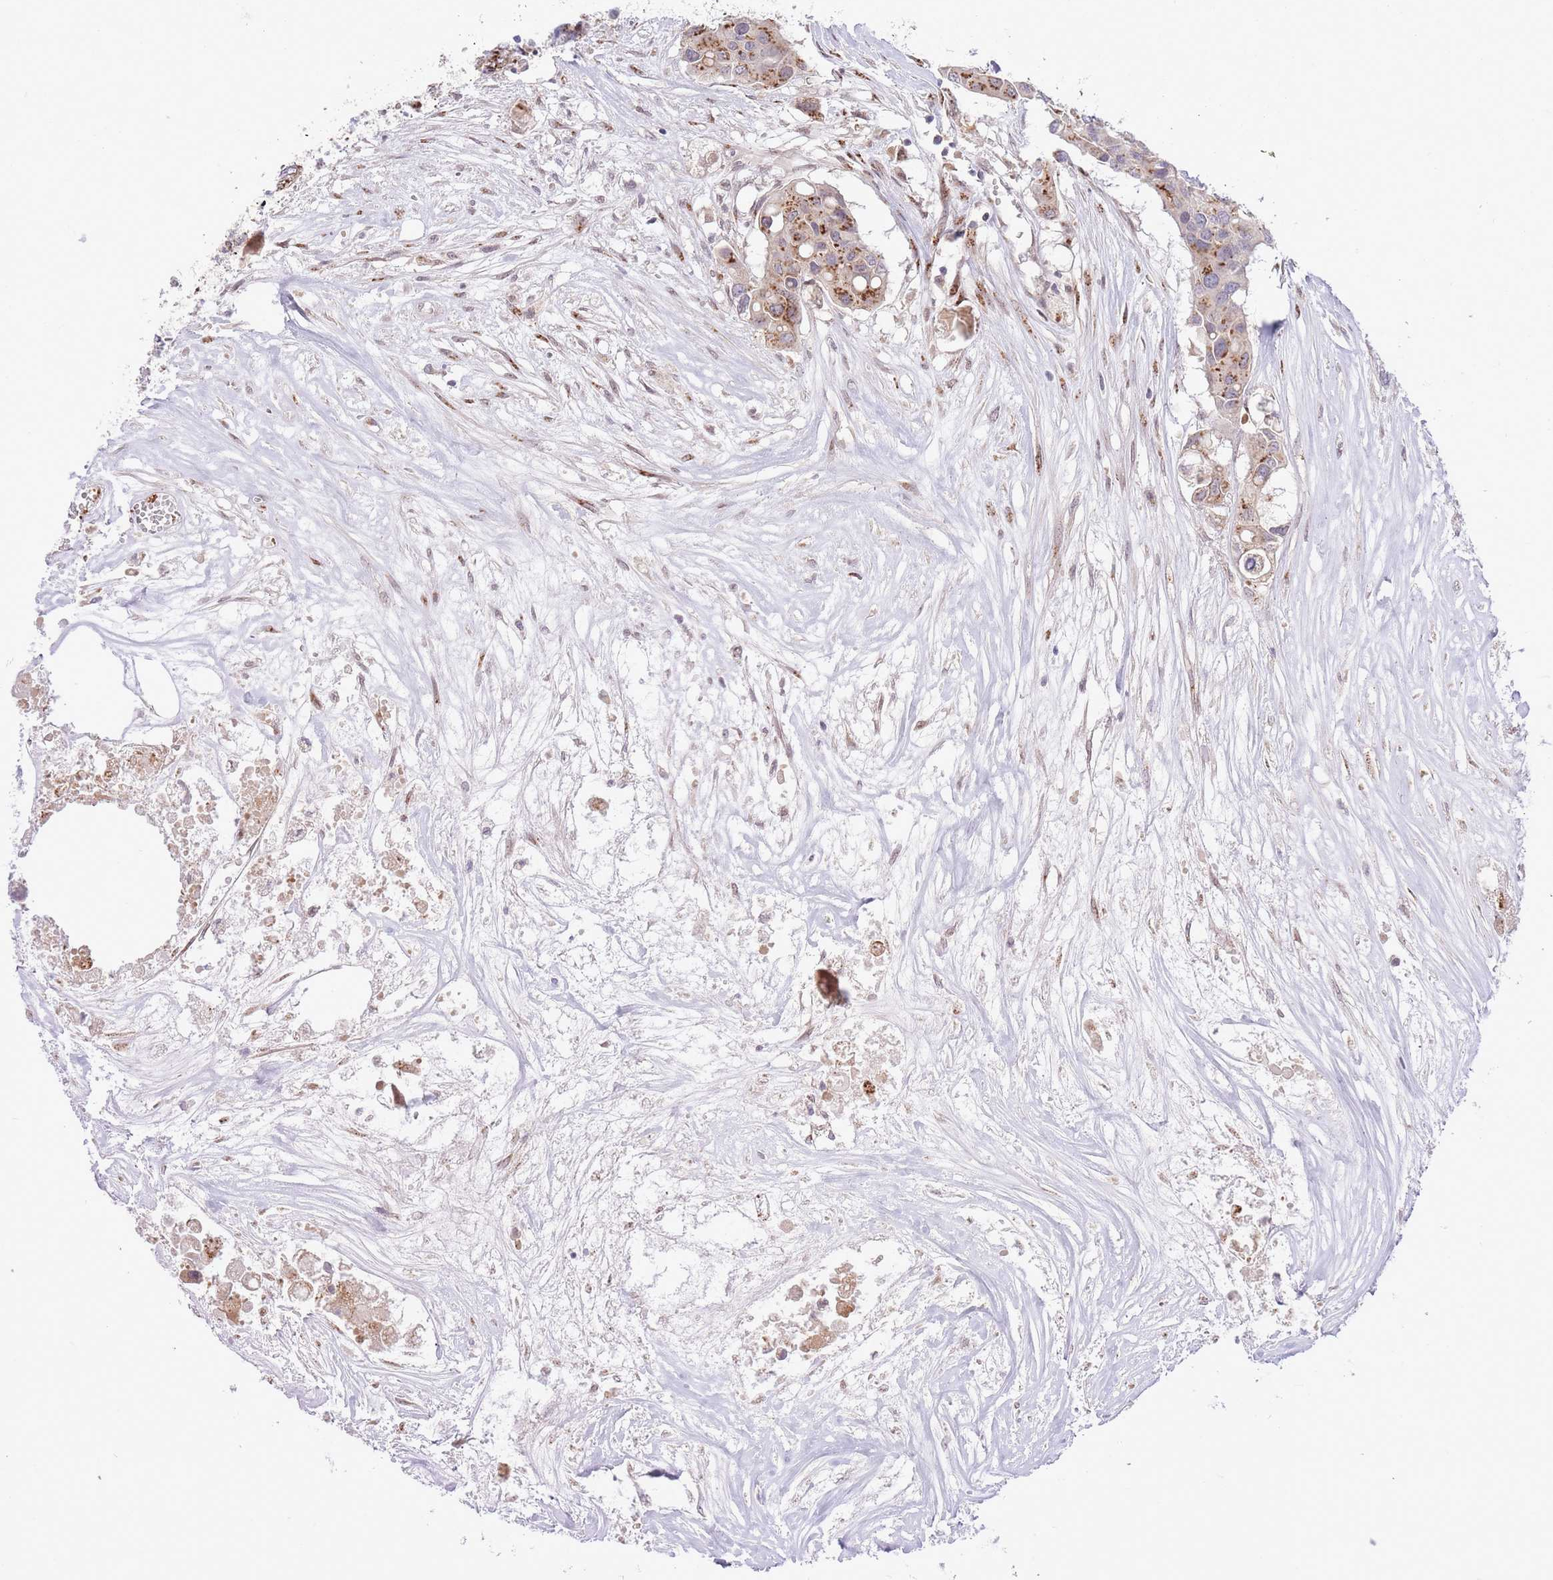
{"staining": {"intensity": "strong", "quantity": "25%-75%", "location": "cytoplasmic/membranous"}, "tissue": "colorectal cancer", "cell_type": "Tumor cells", "image_type": "cancer", "snomed": [{"axis": "morphology", "description": "Adenocarcinoma, NOS"}, {"axis": "topography", "description": "Colon"}], "caption": "A high-resolution photomicrograph shows immunohistochemistry (IHC) staining of colorectal cancer (adenocarcinoma), which reveals strong cytoplasmic/membranous positivity in approximately 25%-75% of tumor cells.", "gene": "ZBED5", "patient": {"sex": "male", "age": 77}}